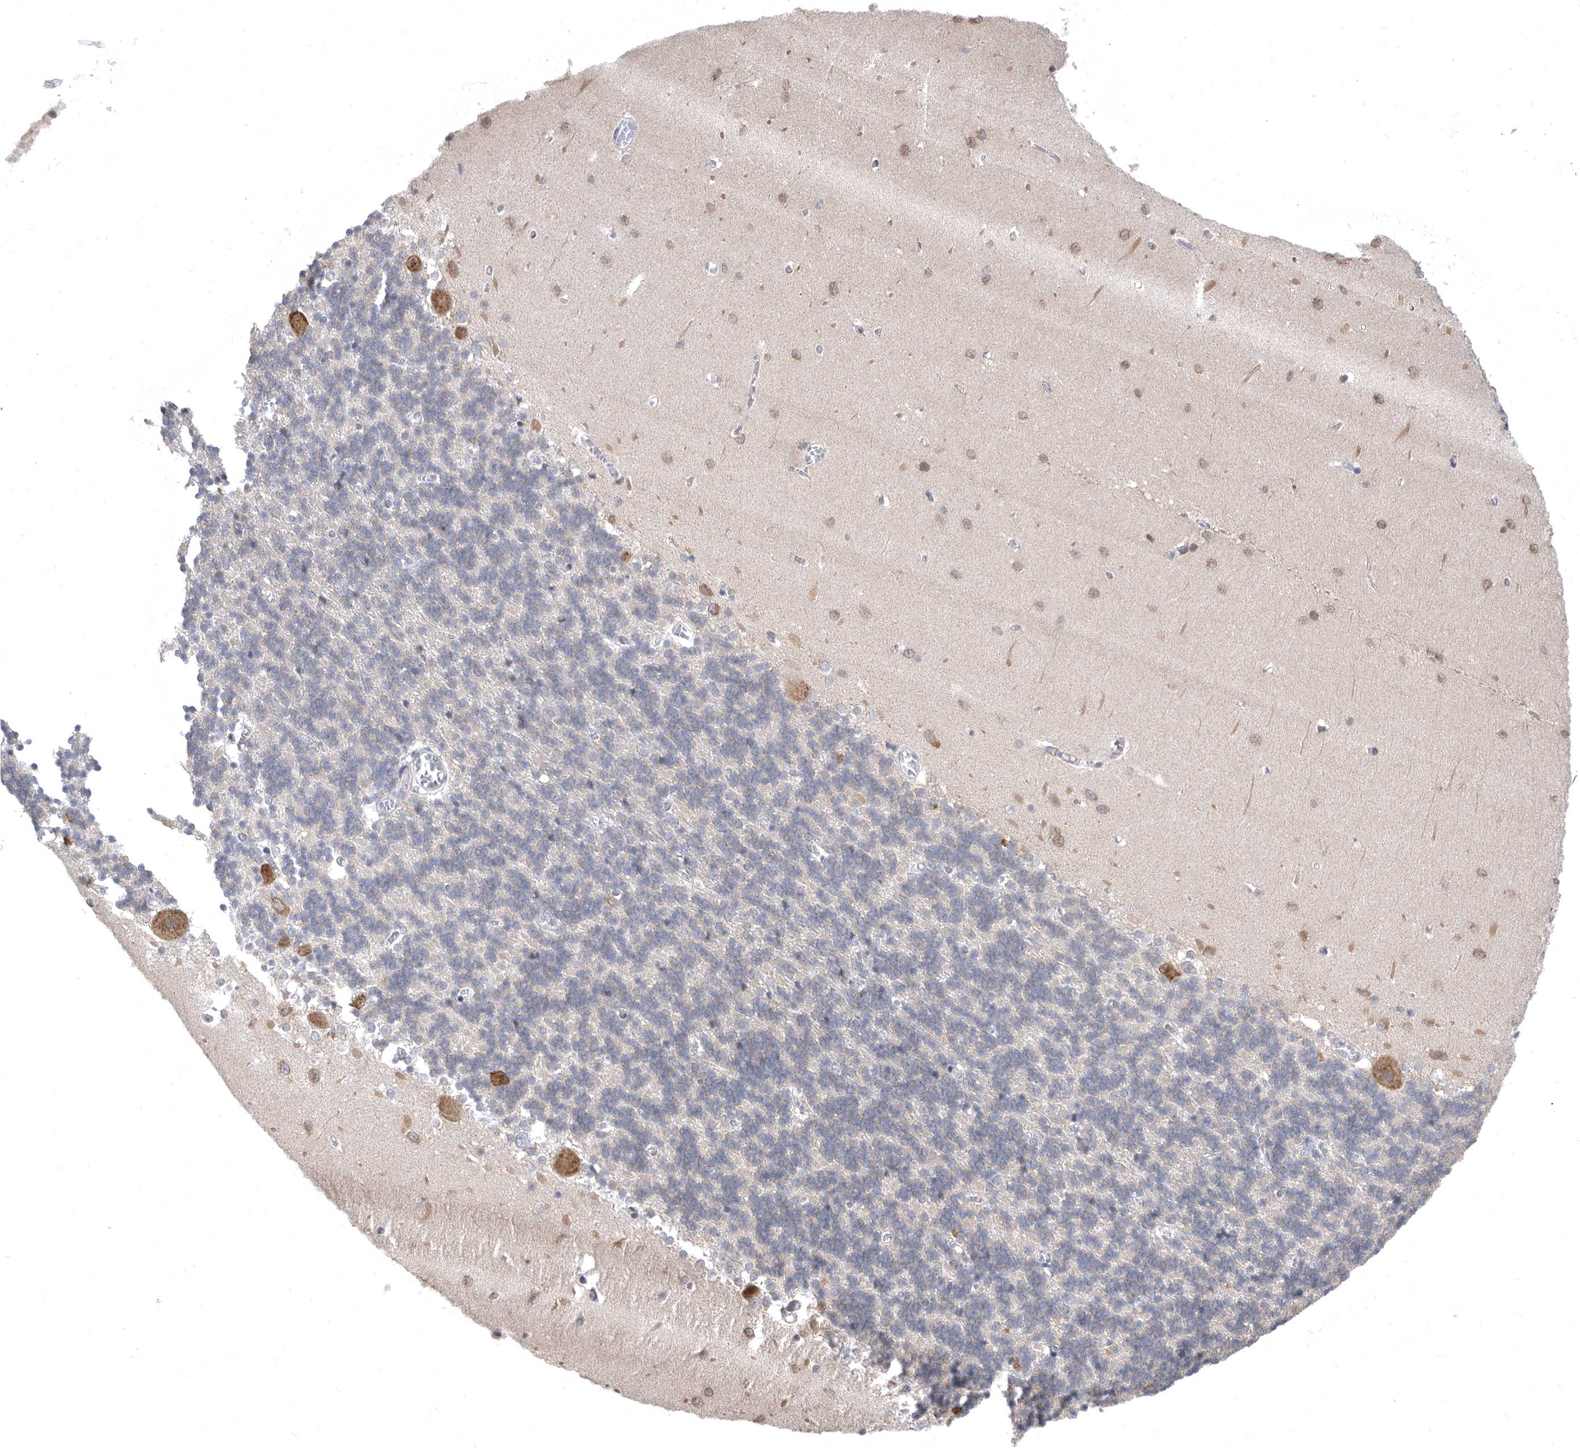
{"staining": {"intensity": "negative", "quantity": "none", "location": "none"}, "tissue": "cerebellum", "cell_type": "Cells in granular layer", "image_type": "normal", "snomed": [{"axis": "morphology", "description": "Normal tissue, NOS"}, {"axis": "topography", "description": "Cerebellum"}], "caption": "Immunohistochemistry photomicrograph of normal human cerebellum stained for a protein (brown), which shows no positivity in cells in granular layer. (DAB immunohistochemistry, high magnification).", "gene": "CCT4", "patient": {"sex": "male", "age": 37}}